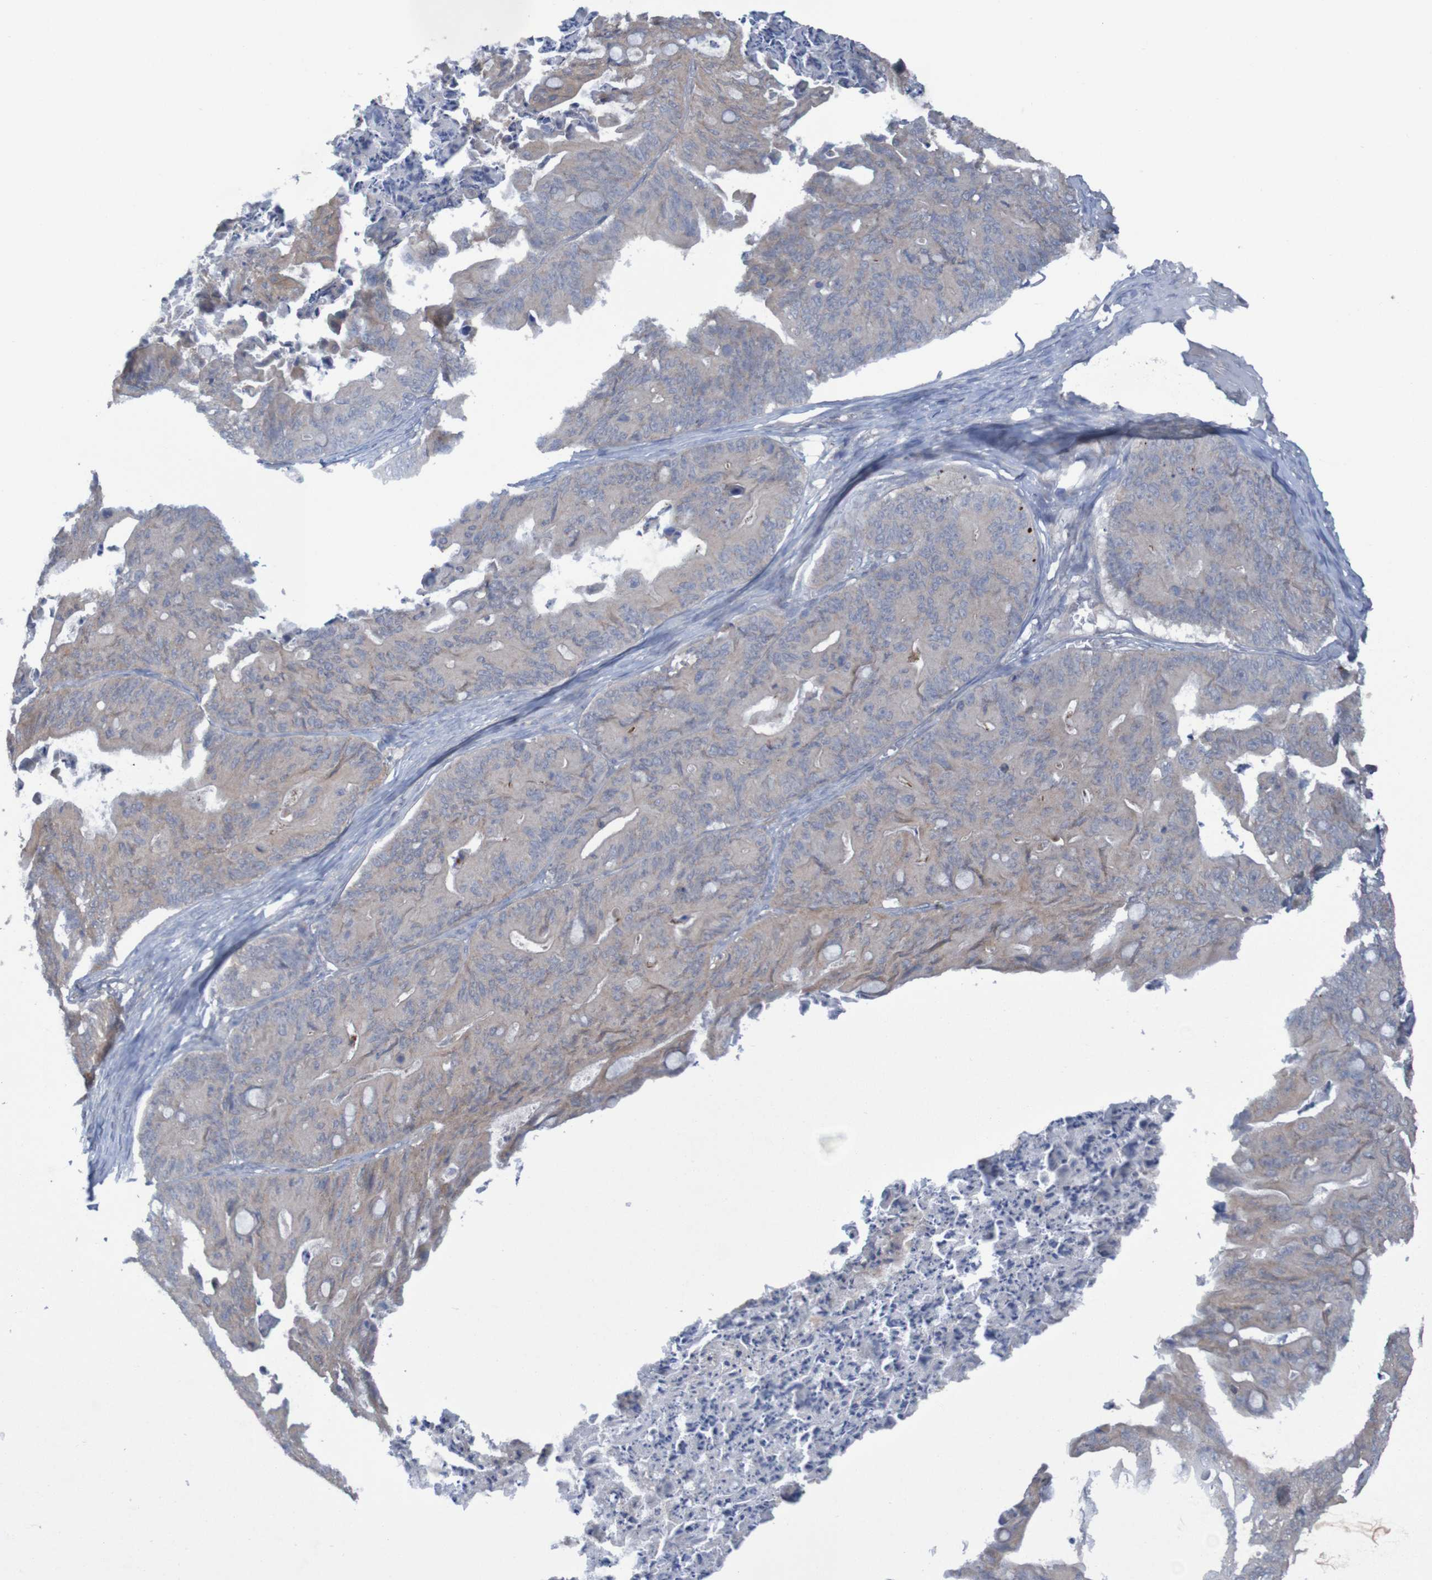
{"staining": {"intensity": "weak", "quantity": ">75%", "location": "cytoplasmic/membranous"}, "tissue": "ovarian cancer", "cell_type": "Tumor cells", "image_type": "cancer", "snomed": [{"axis": "morphology", "description": "Cystadenocarcinoma, mucinous, NOS"}, {"axis": "topography", "description": "Ovary"}], "caption": "A low amount of weak cytoplasmic/membranous positivity is present in about >75% of tumor cells in ovarian mucinous cystadenocarcinoma tissue.", "gene": "ANGPT4", "patient": {"sex": "female", "age": 37}}